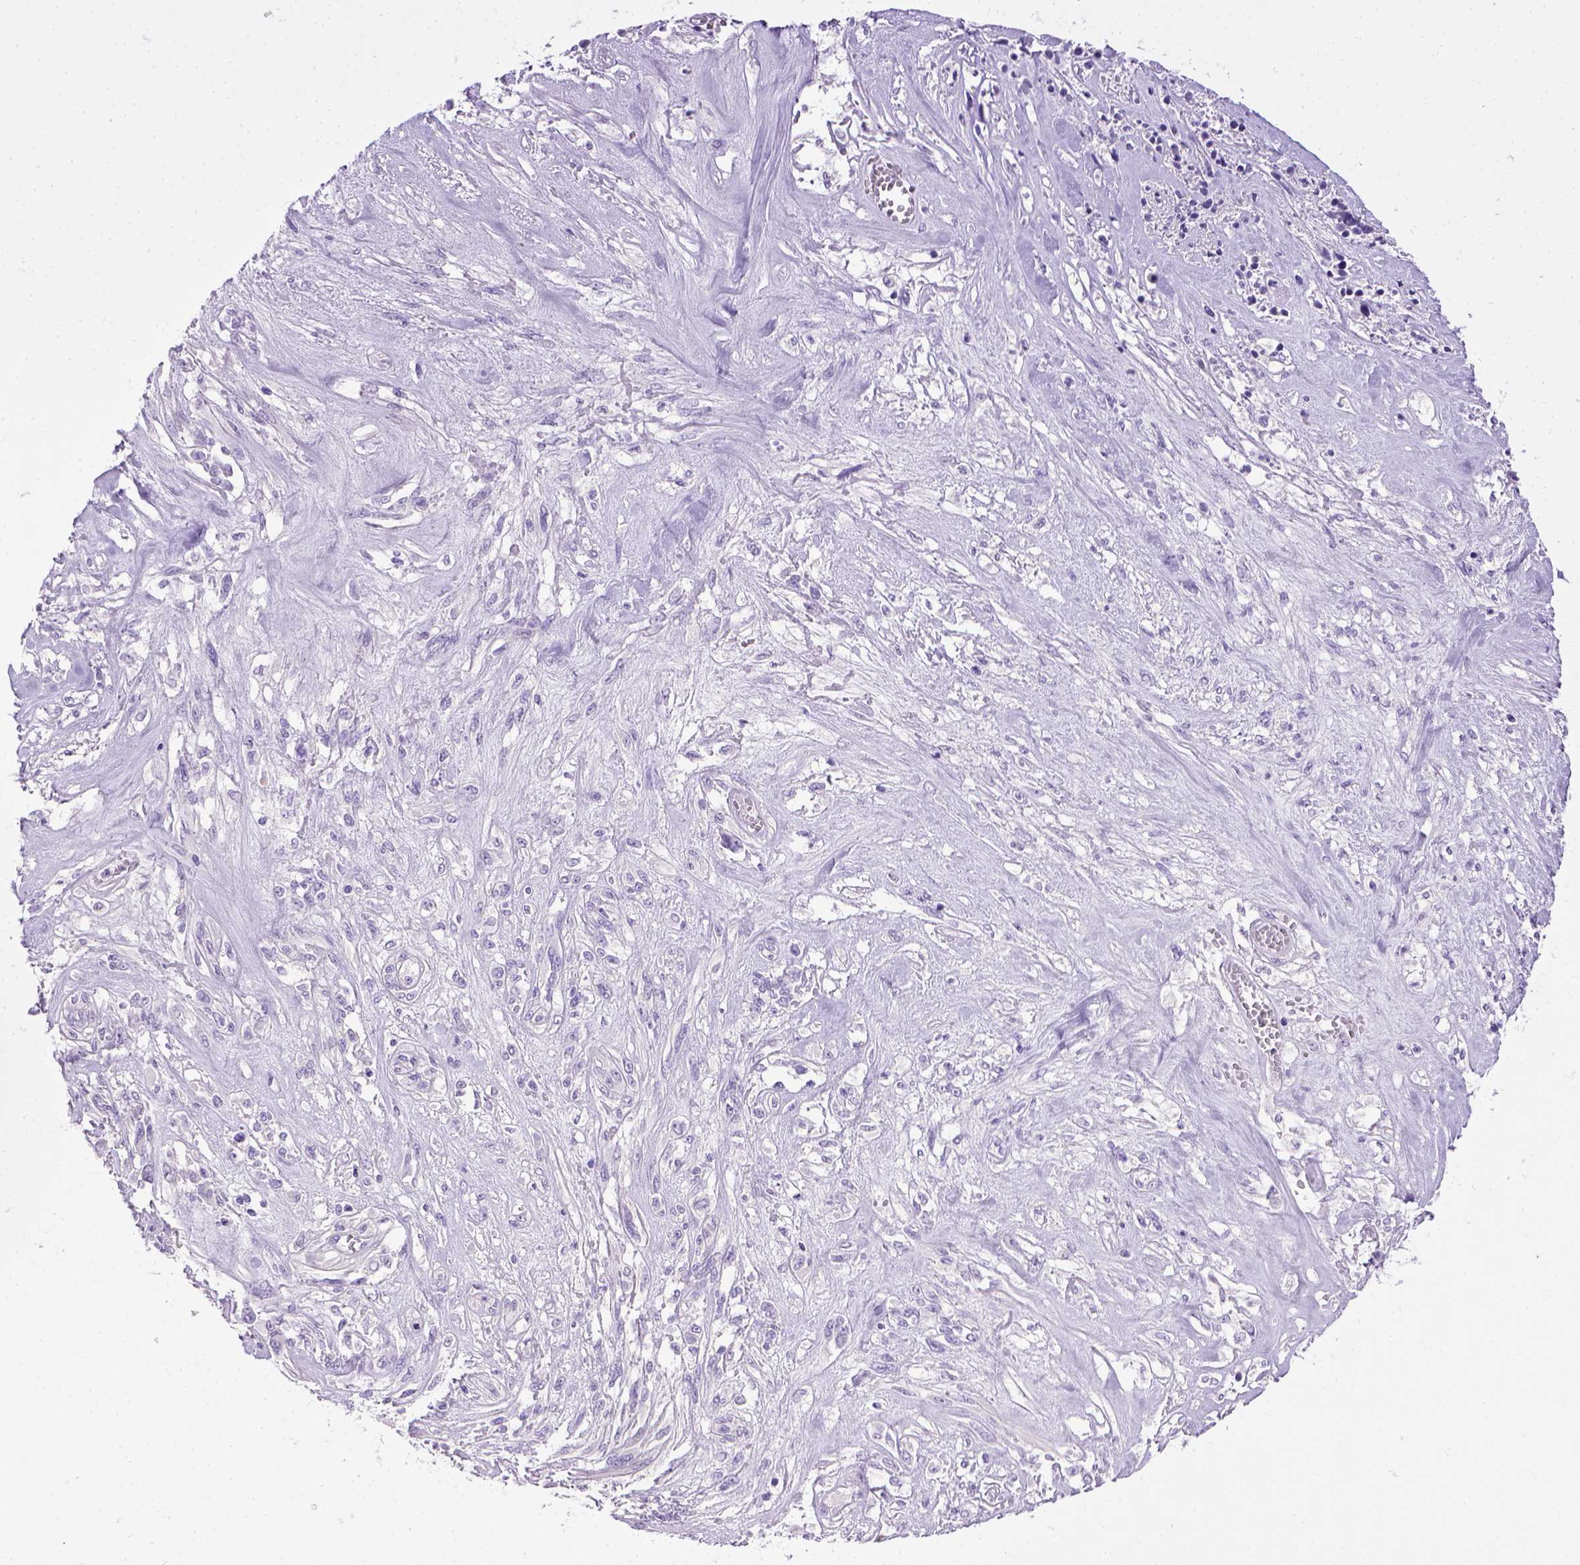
{"staining": {"intensity": "negative", "quantity": "none", "location": "none"}, "tissue": "melanoma", "cell_type": "Tumor cells", "image_type": "cancer", "snomed": [{"axis": "morphology", "description": "Malignant melanoma, NOS"}, {"axis": "topography", "description": "Skin"}], "caption": "Photomicrograph shows no significant protein positivity in tumor cells of malignant melanoma.", "gene": "CDH1", "patient": {"sex": "female", "age": 91}}